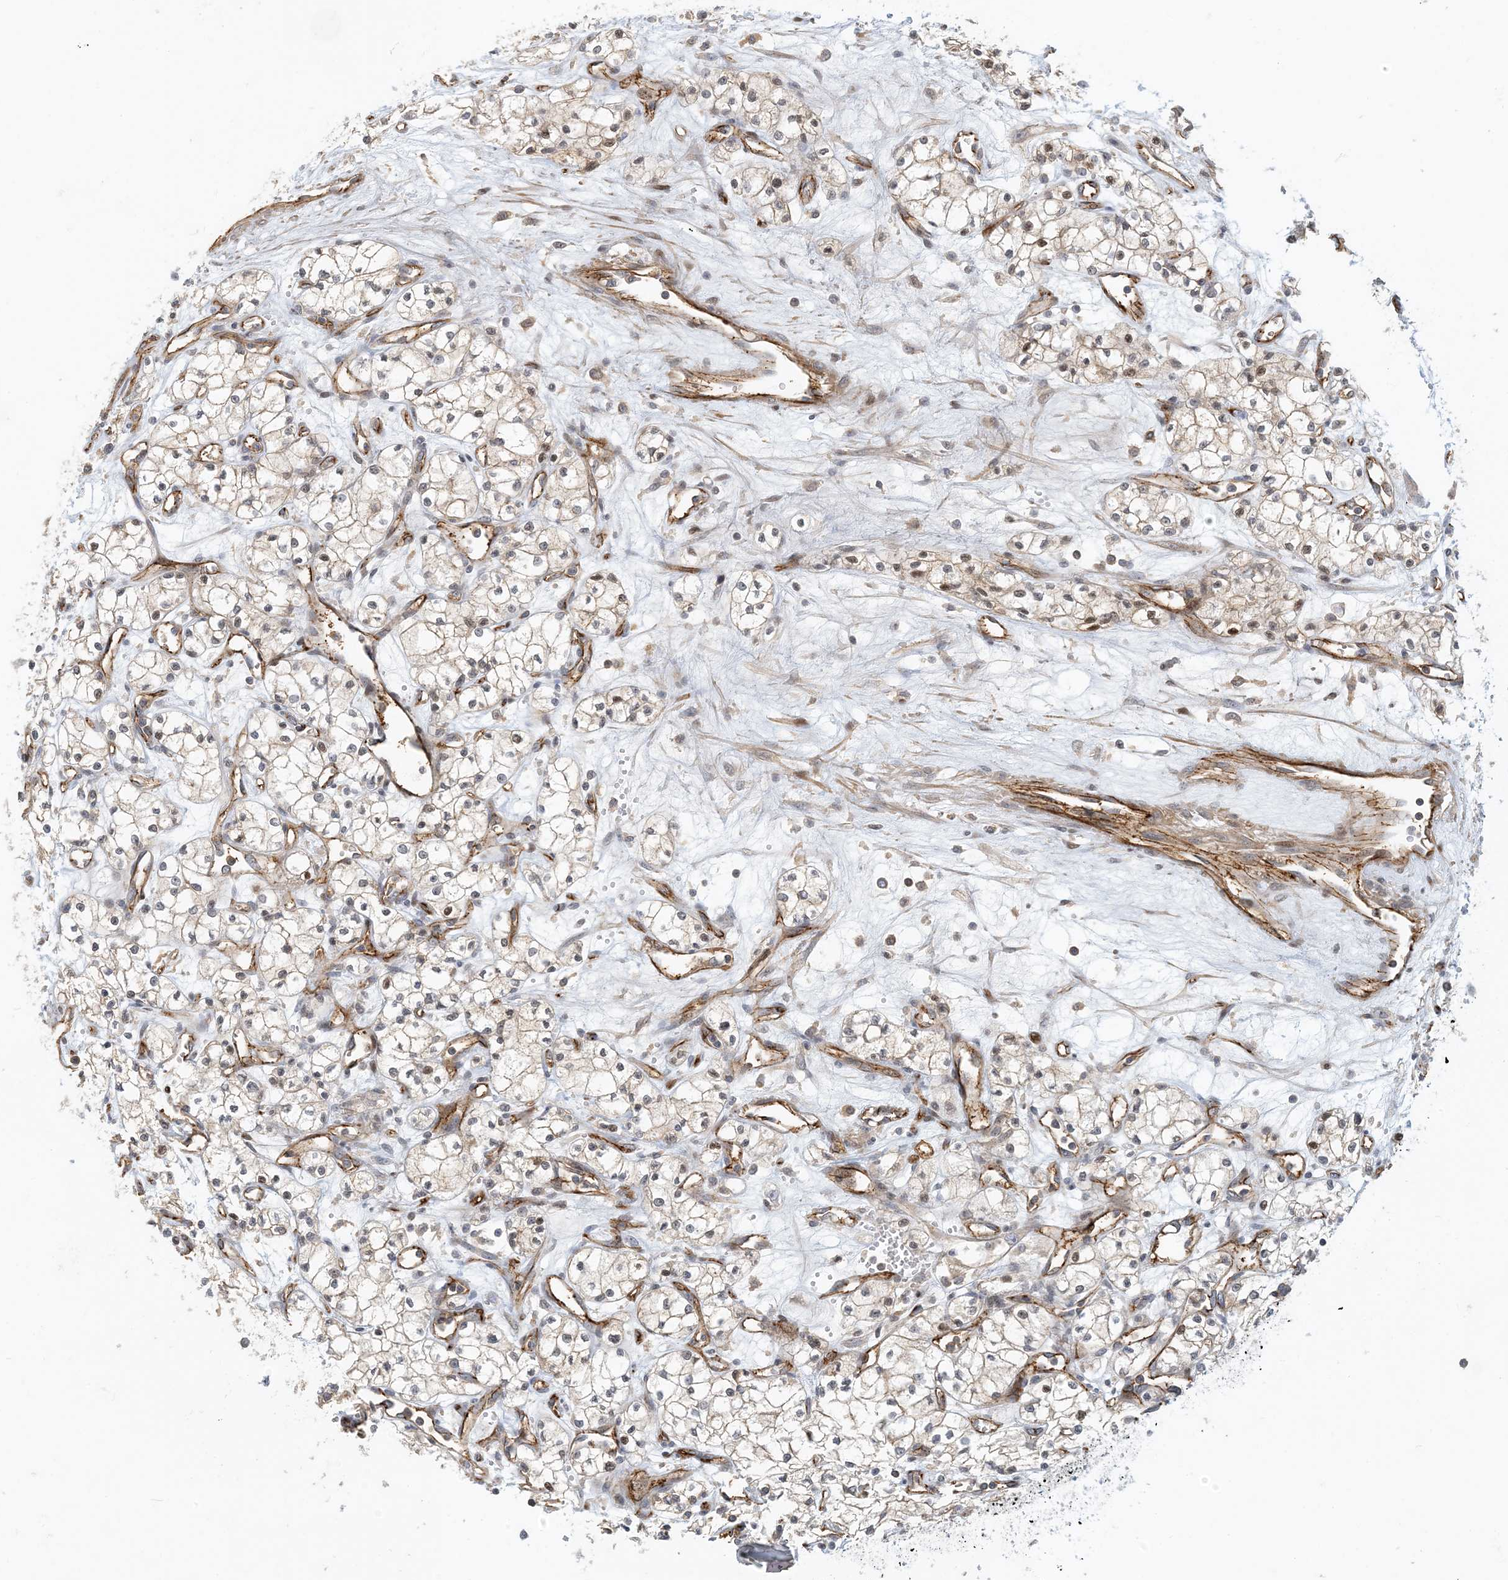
{"staining": {"intensity": "moderate", "quantity": "<25%", "location": "nuclear"}, "tissue": "renal cancer", "cell_type": "Tumor cells", "image_type": "cancer", "snomed": [{"axis": "morphology", "description": "Adenocarcinoma, NOS"}, {"axis": "topography", "description": "Kidney"}], "caption": "Brown immunohistochemical staining in renal cancer (adenocarcinoma) demonstrates moderate nuclear expression in approximately <25% of tumor cells. Nuclei are stained in blue.", "gene": "MAPKBP1", "patient": {"sex": "male", "age": 59}}